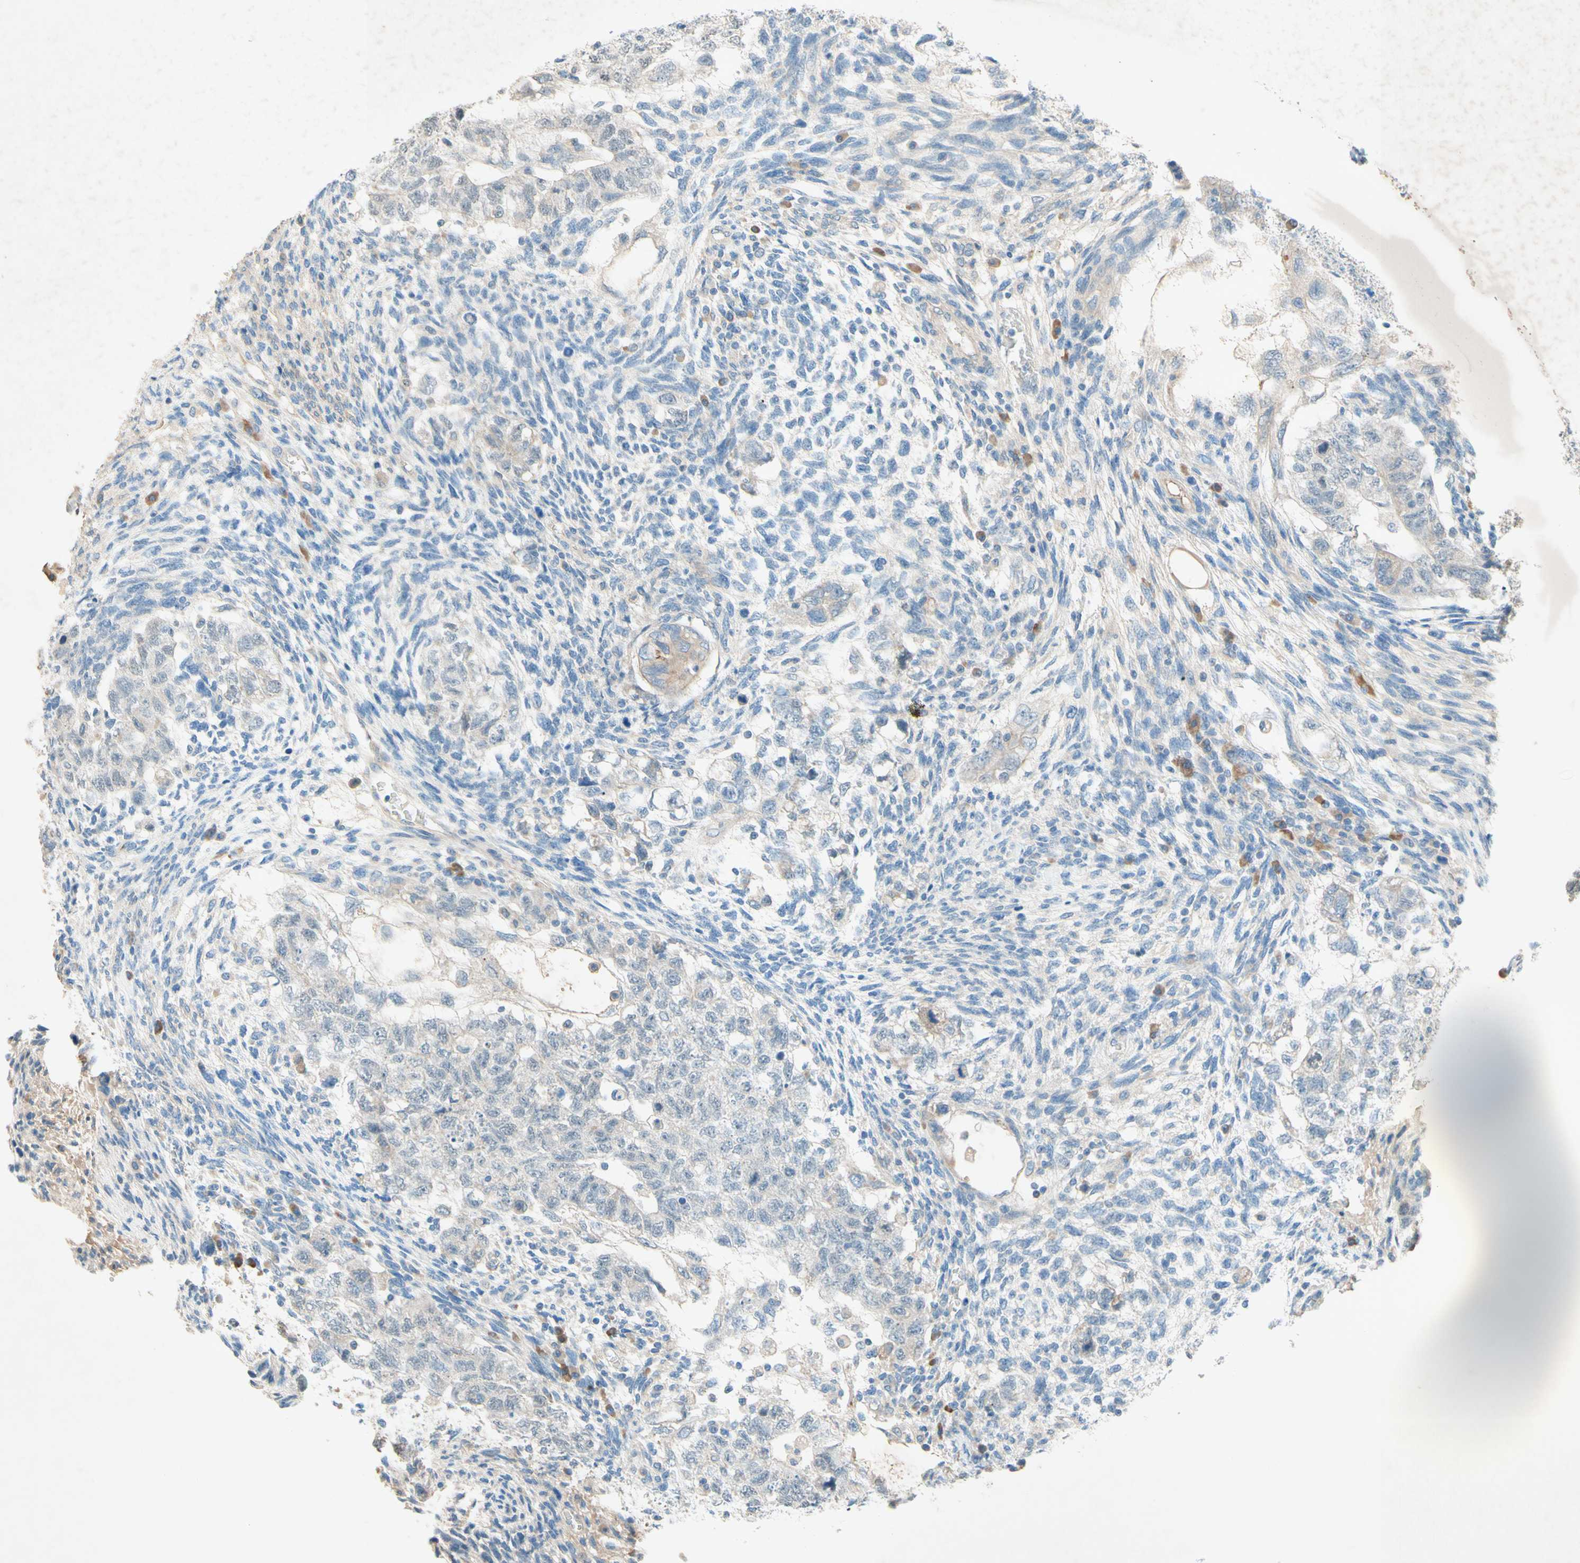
{"staining": {"intensity": "weak", "quantity": "<25%", "location": "cytoplasmic/membranous"}, "tissue": "testis cancer", "cell_type": "Tumor cells", "image_type": "cancer", "snomed": [{"axis": "morphology", "description": "Normal tissue, NOS"}, {"axis": "morphology", "description": "Carcinoma, Embryonal, NOS"}, {"axis": "topography", "description": "Testis"}], "caption": "A micrograph of human testis cancer is negative for staining in tumor cells.", "gene": "IL2", "patient": {"sex": "male", "age": 36}}